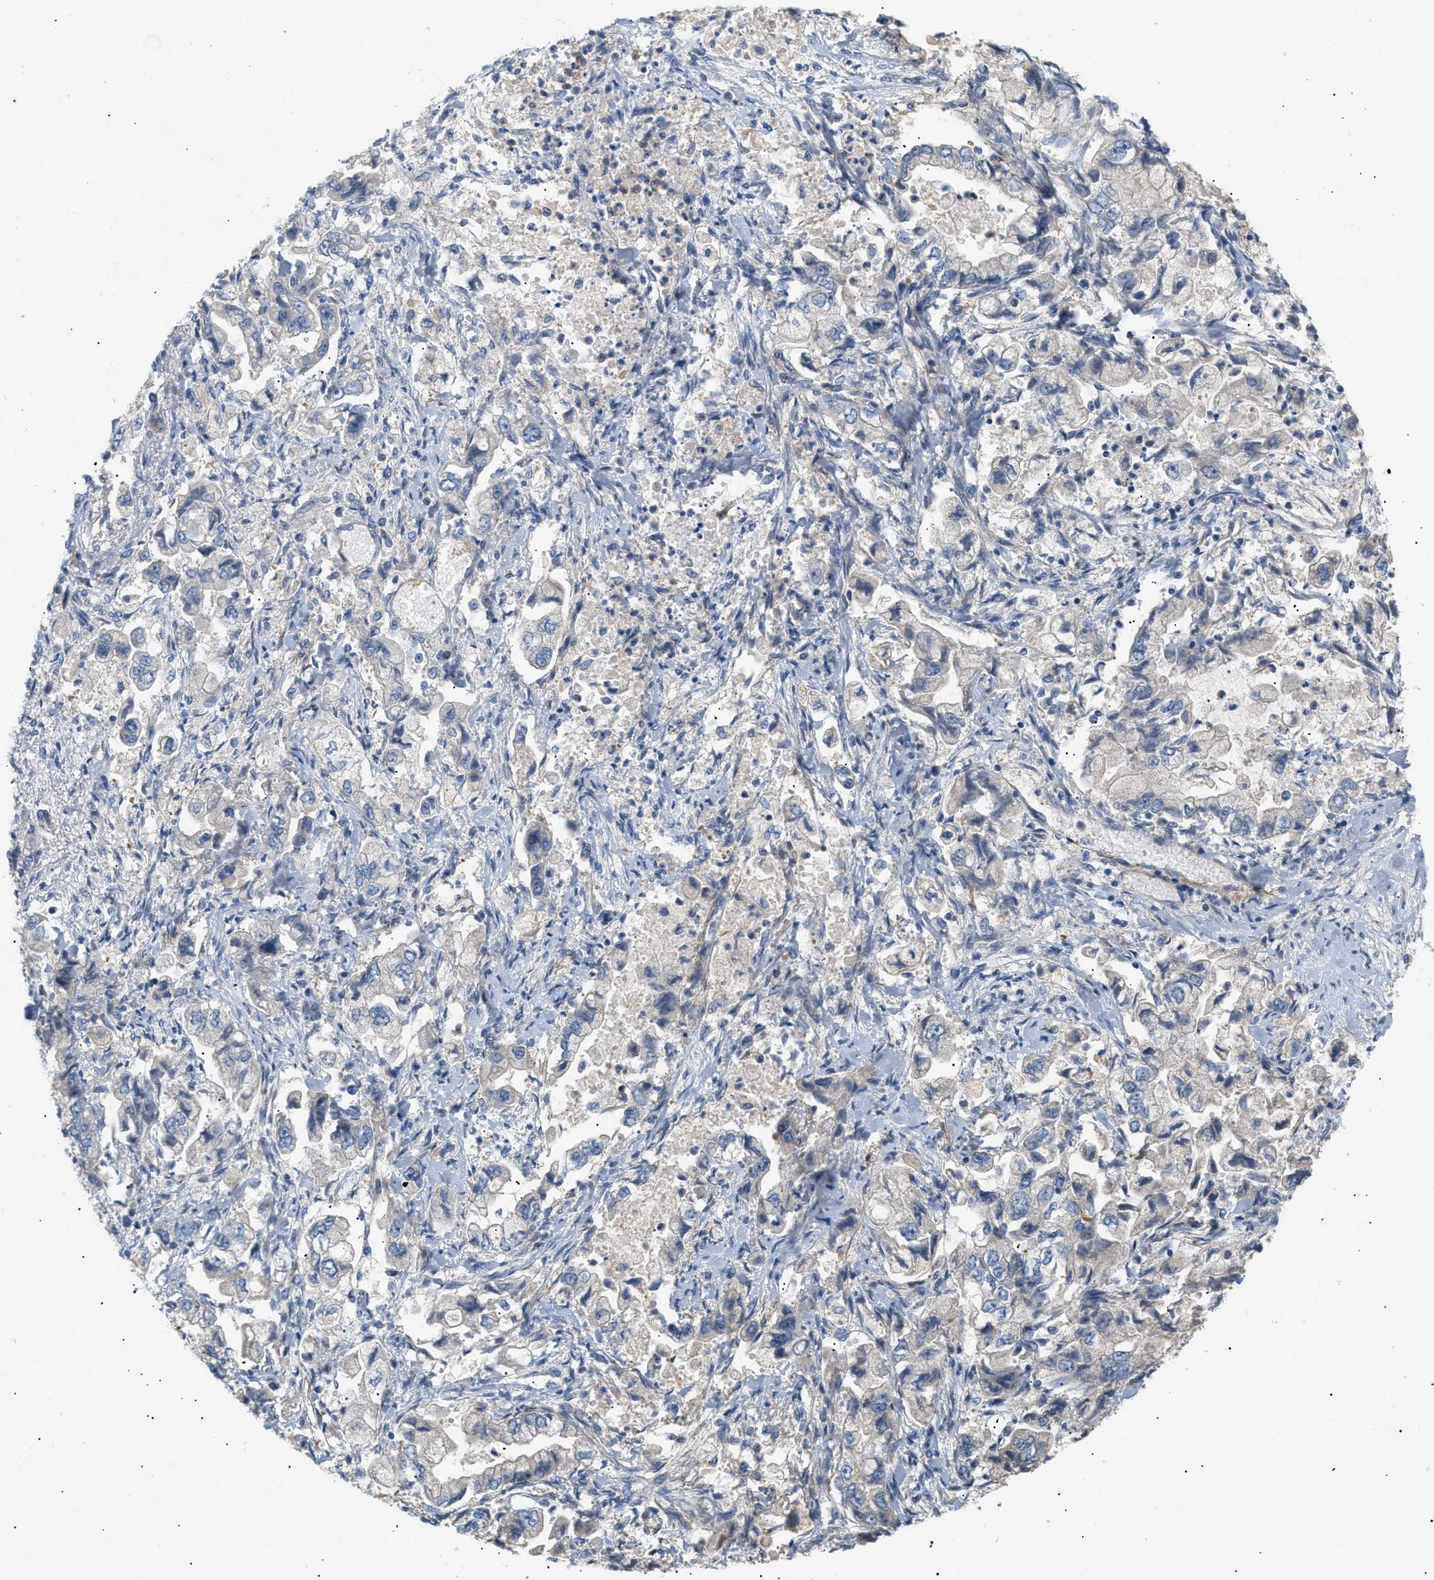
{"staining": {"intensity": "negative", "quantity": "none", "location": "none"}, "tissue": "stomach cancer", "cell_type": "Tumor cells", "image_type": "cancer", "snomed": [{"axis": "morphology", "description": "Normal tissue, NOS"}, {"axis": "morphology", "description": "Adenocarcinoma, NOS"}, {"axis": "topography", "description": "Stomach"}], "caption": "Tumor cells are negative for brown protein staining in adenocarcinoma (stomach).", "gene": "FARS2", "patient": {"sex": "male", "age": 62}}